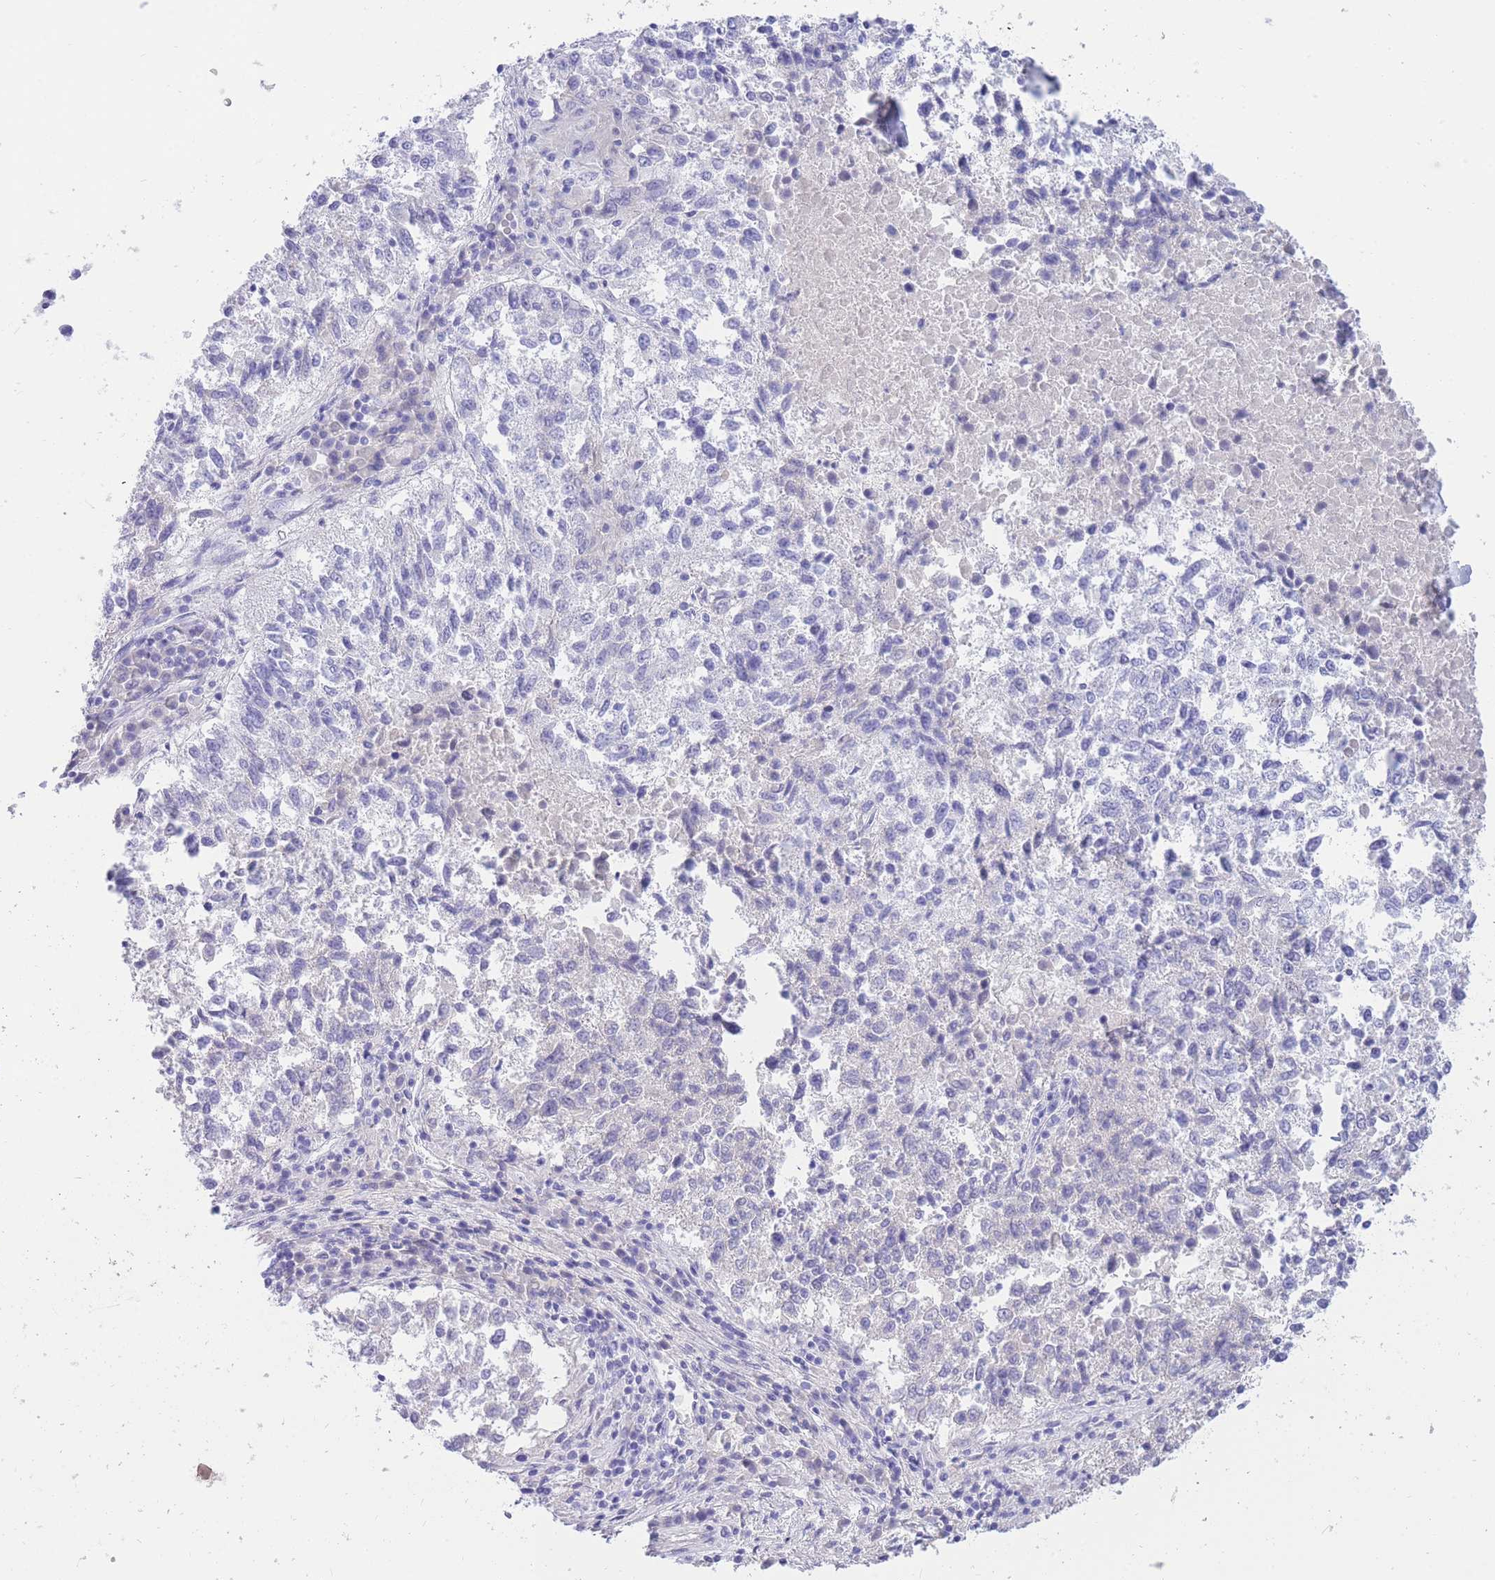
{"staining": {"intensity": "negative", "quantity": "none", "location": "none"}, "tissue": "lung cancer", "cell_type": "Tumor cells", "image_type": "cancer", "snomed": [{"axis": "morphology", "description": "Squamous cell carcinoma, NOS"}, {"axis": "topography", "description": "Lung"}], "caption": "IHC of lung cancer (squamous cell carcinoma) exhibits no expression in tumor cells. The staining was performed using DAB to visualize the protein expression in brown, while the nuclei were stained in blue with hematoxylin (Magnification: 20x).", "gene": "SULT1A1", "patient": {"sex": "male", "age": 73}}